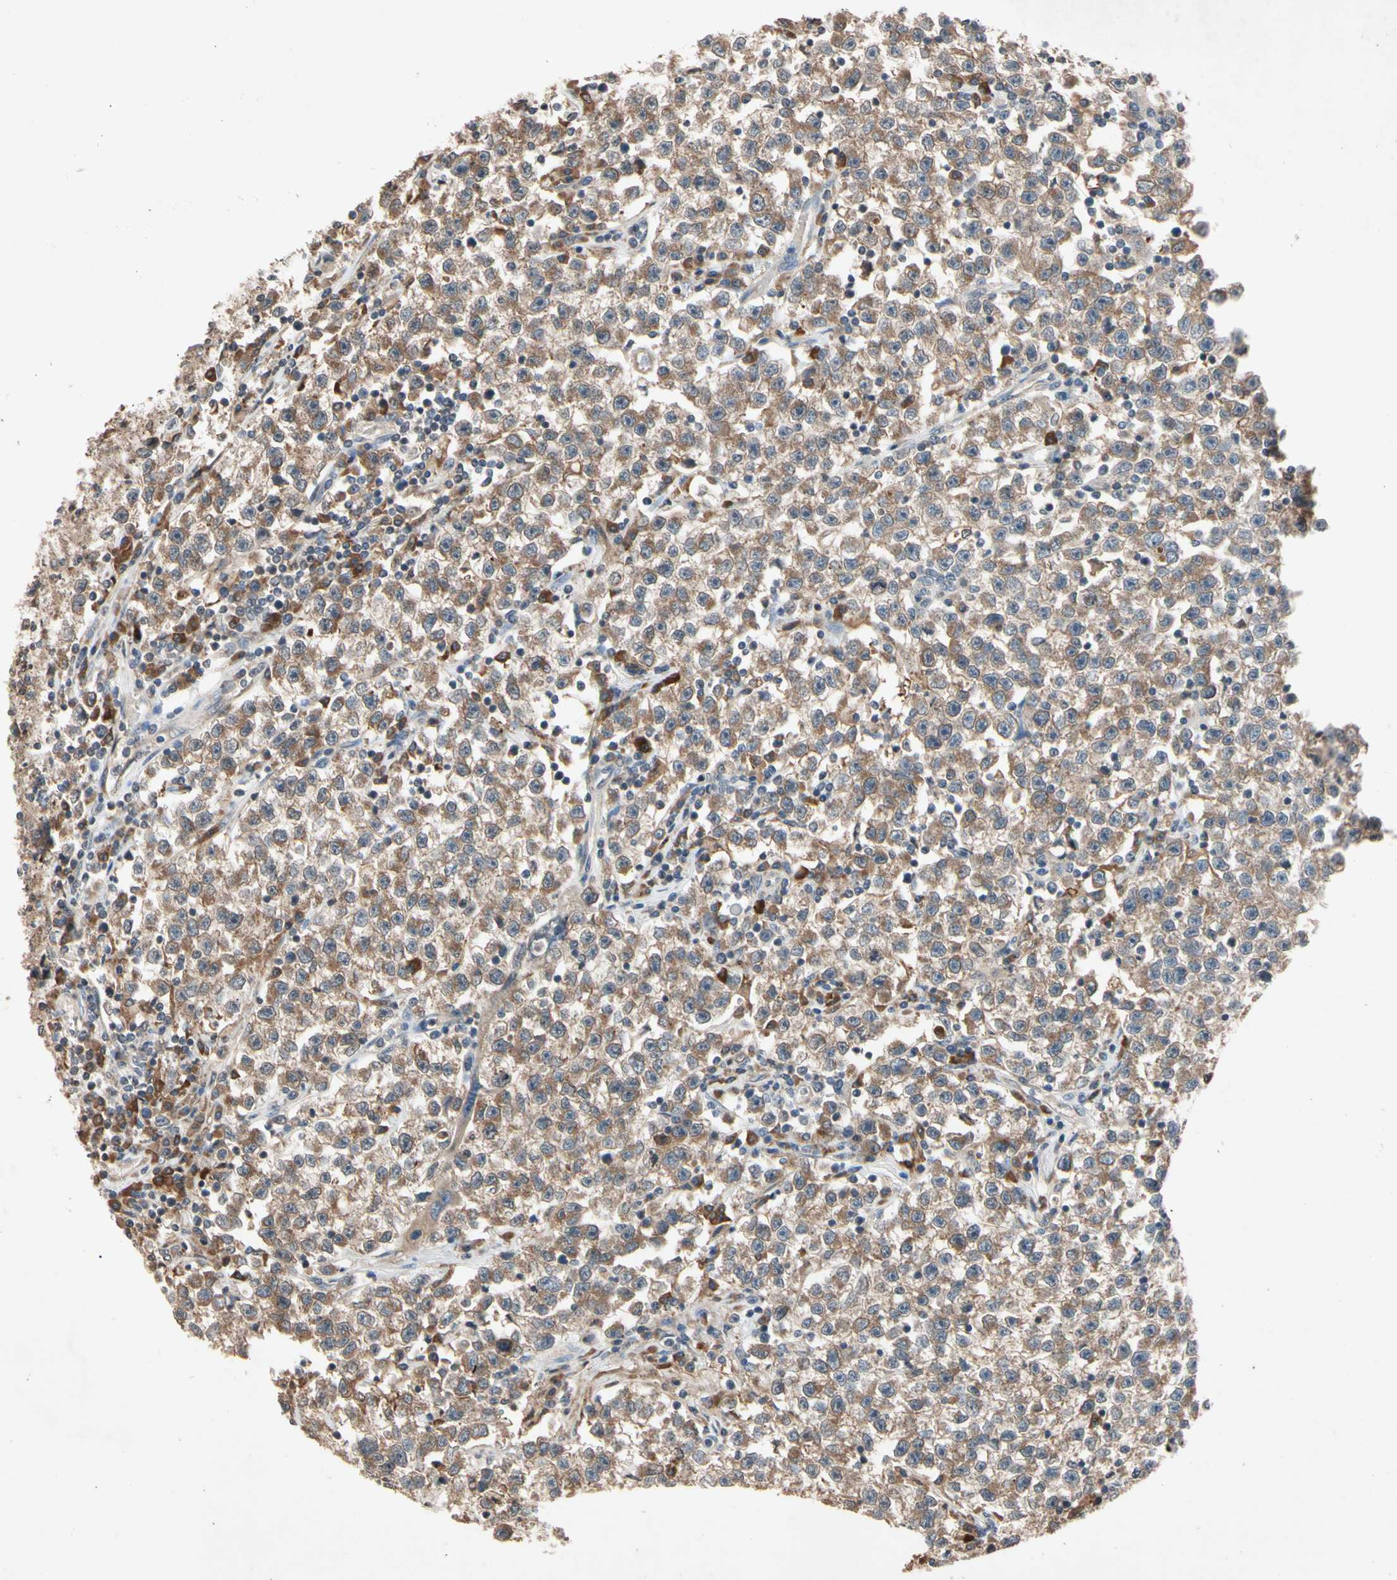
{"staining": {"intensity": "moderate", "quantity": ">75%", "location": "cytoplasmic/membranous"}, "tissue": "testis cancer", "cell_type": "Tumor cells", "image_type": "cancer", "snomed": [{"axis": "morphology", "description": "Seminoma, NOS"}, {"axis": "topography", "description": "Testis"}], "caption": "Protein expression analysis of human seminoma (testis) reveals moderate cytoplasmic/membranous positivity in about >75% of tumor cells.", "gene": "PRDX4", "patient": {"sex": "male", "age": 22}}